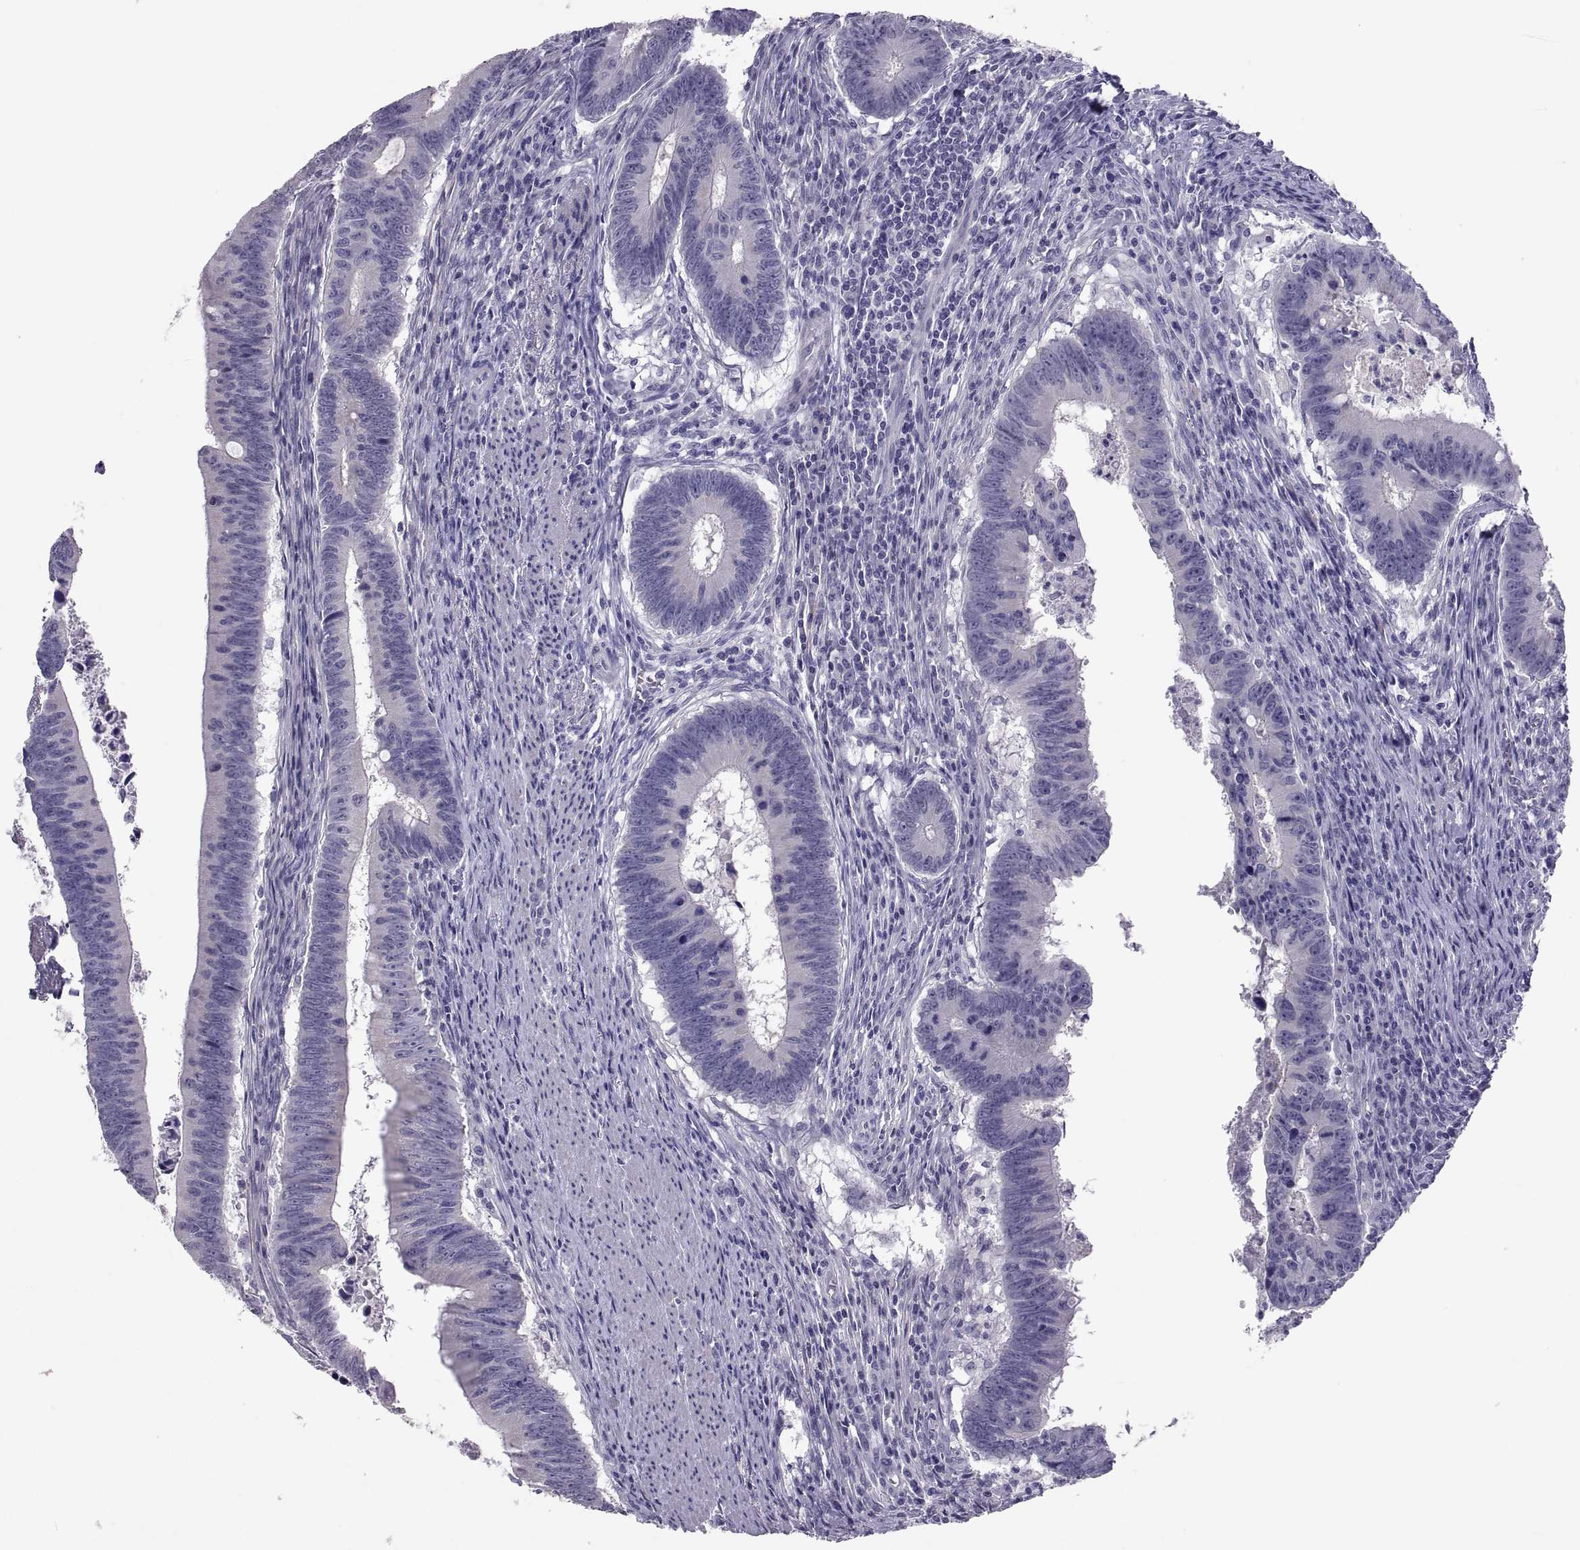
{"staining": {"intensity": "negative", "quantity": "none", "location": "none"}, "tissue": "colorectal cancer", "cell_type": "Tumor cells", "image_type": "cancer", "snomed": [{"axis": "morphology", "description": "Adenocarcinoma, NOS"}, {"axis": "topography", "description": "Colon"}], "caption": "Immunohistochemistry (IHC) of human colorectal cancer demonstrates no expression in tumor cells.", "gene": "IGSF1", "patient": {"sex": "female", "age": 87}}